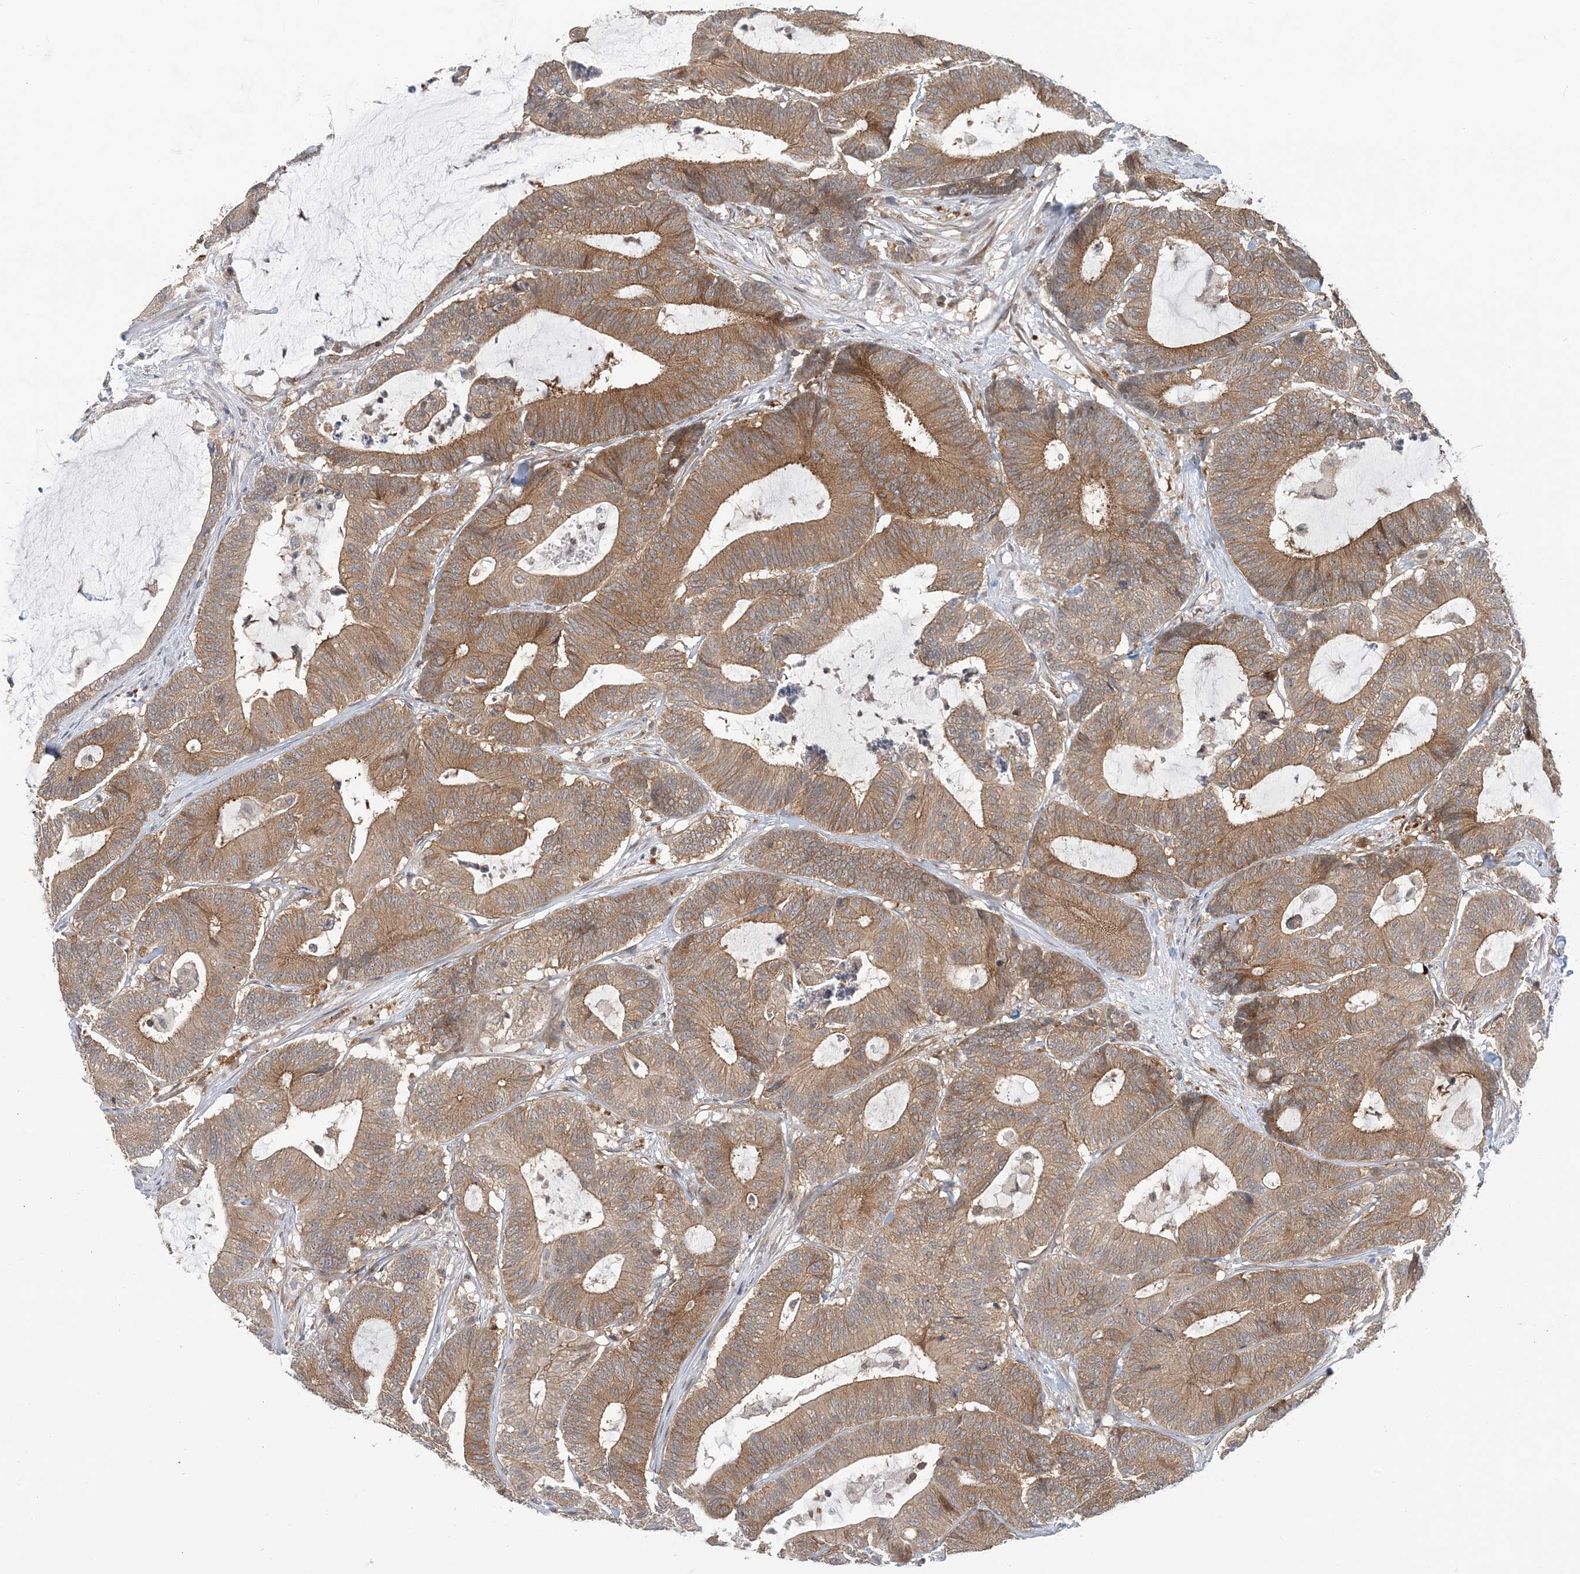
{"staining": {"intensity": "moderate", "quantity": ">75%", "location": "cytoplasmic/membranous"}, "tissue": "colorectal cancer", "cell_type": "Tumor cells", "image_type": "cancer", "snomed": [{"axis": "morphology", "description": "Adenocarcinoma, NOS"}, {"axis": "topography", "description": "Colon"}], "caption": "Protein expression by immunohistochemistry (IHC) exhibits moderate cytoplasmic/membranous positivity in approximately >75% of tumor cells in colorectal cancer. (Stains: DAB in brown, nuclei in blue, Microscopy: brightfield microscopy at high magnification).", "gene": "ATP13A2", "patient": {"sex": "female", "age": 84}}